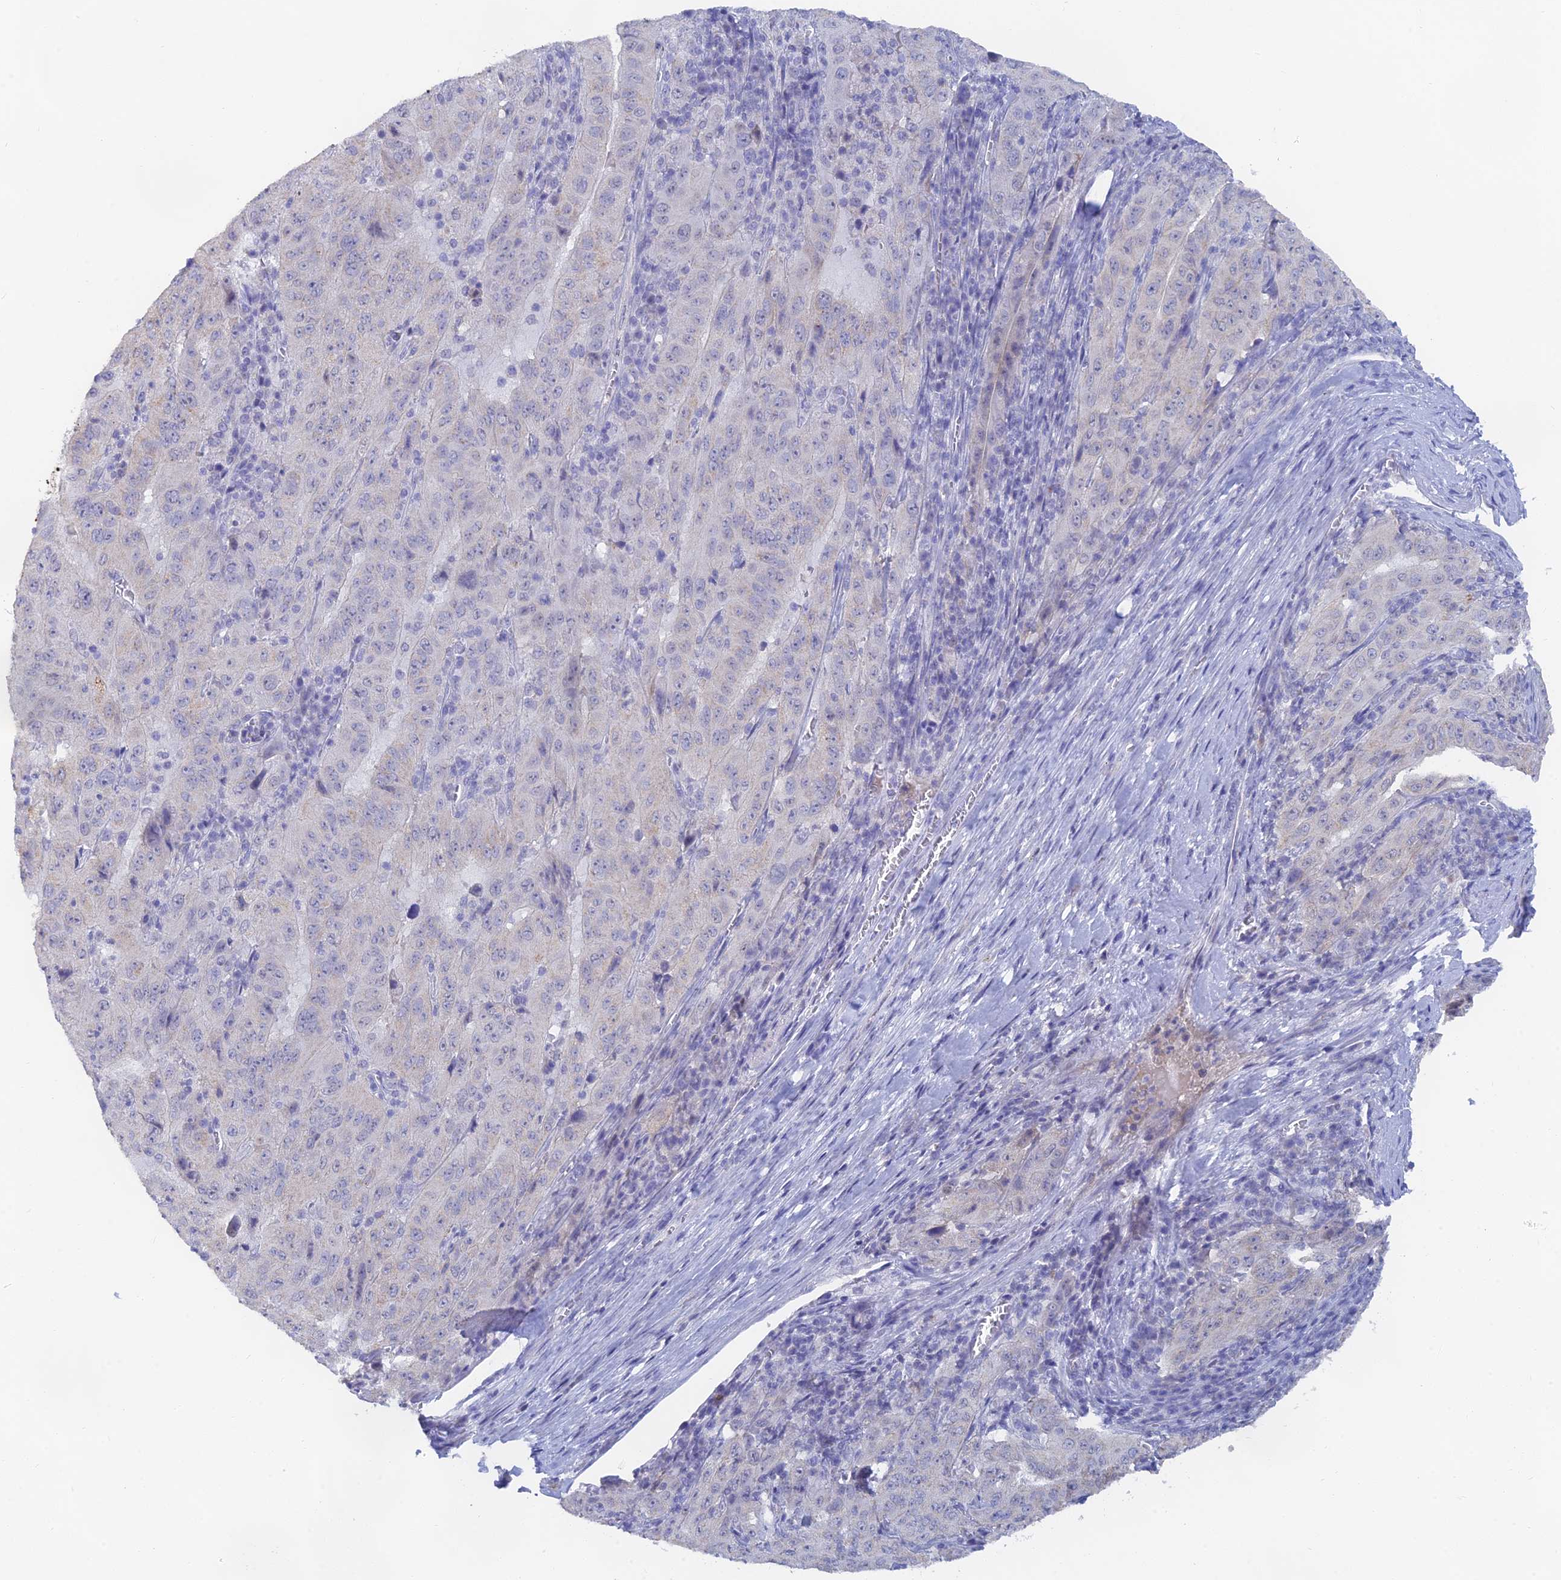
{"staining": {"intensity": "negative", "quantity": "none", "location": "none"}, "tissue": "pancreatic cancer", "cell_type": "Tumor cells", "image_type": "cancer", "snomed": [{"axis": "morphology", "description": "Adenocarcinoma, NOS"}, {"axis": "topography", "description": "Pancreas"}], "caption": "High magnification brightfield microscopy of pancreatic cancer (adenocarcinoma) stained with DAB (3,3'-diaminobenzidine) (brown) and counterstained with hematoxylin (blue): tumor cells show no significant positivity. (DAB immunohistochemistry (IHC) visualized using brightfield microscopy, high magnification).", "gene": "LRIF1", "patient": {"sex": "male", "age": 63}}